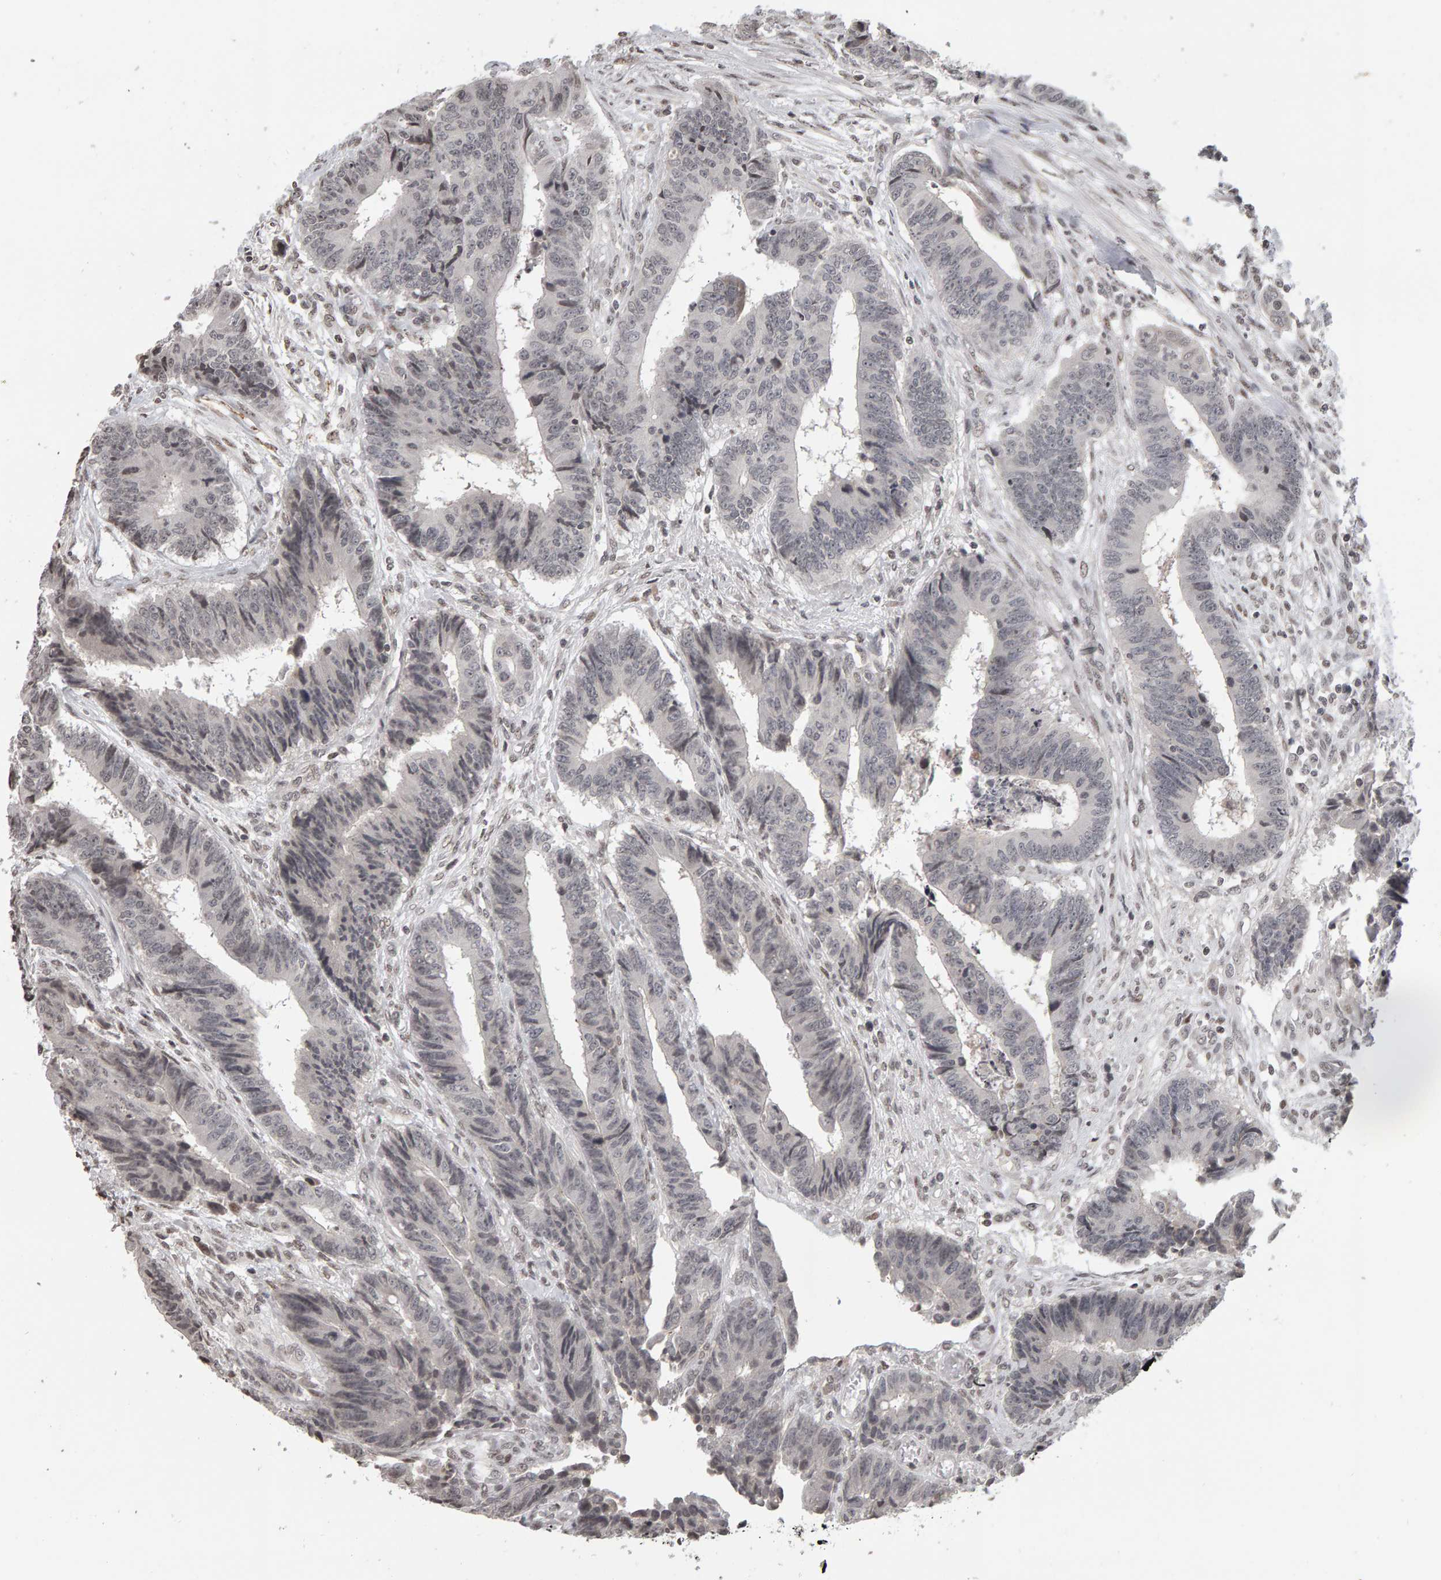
{"staining": {"intensity": "weak", "quantity": "<25%", "location": "nuclear"}, "tissue": "colorectal cancer", "cell_type": "Tumor cells", "image_type": "cancer", "snomed": [{"axis": "morphology", "description": "Adenocarcinoma, NOS"}, {"axis": "topography", "description": "Rectum"}], "caption": "Colorectal cancer (adenocarcinoma) was stained to show a protein in brown. There is no significant expression in tumor cells. Brightfield microscopy of immunohistochemistry stained with DAB (brown) and hematoxylin (blue), captured at high magnification.", "gene": "TRAM1", "patient": {"sex": "male", "age": 84}}